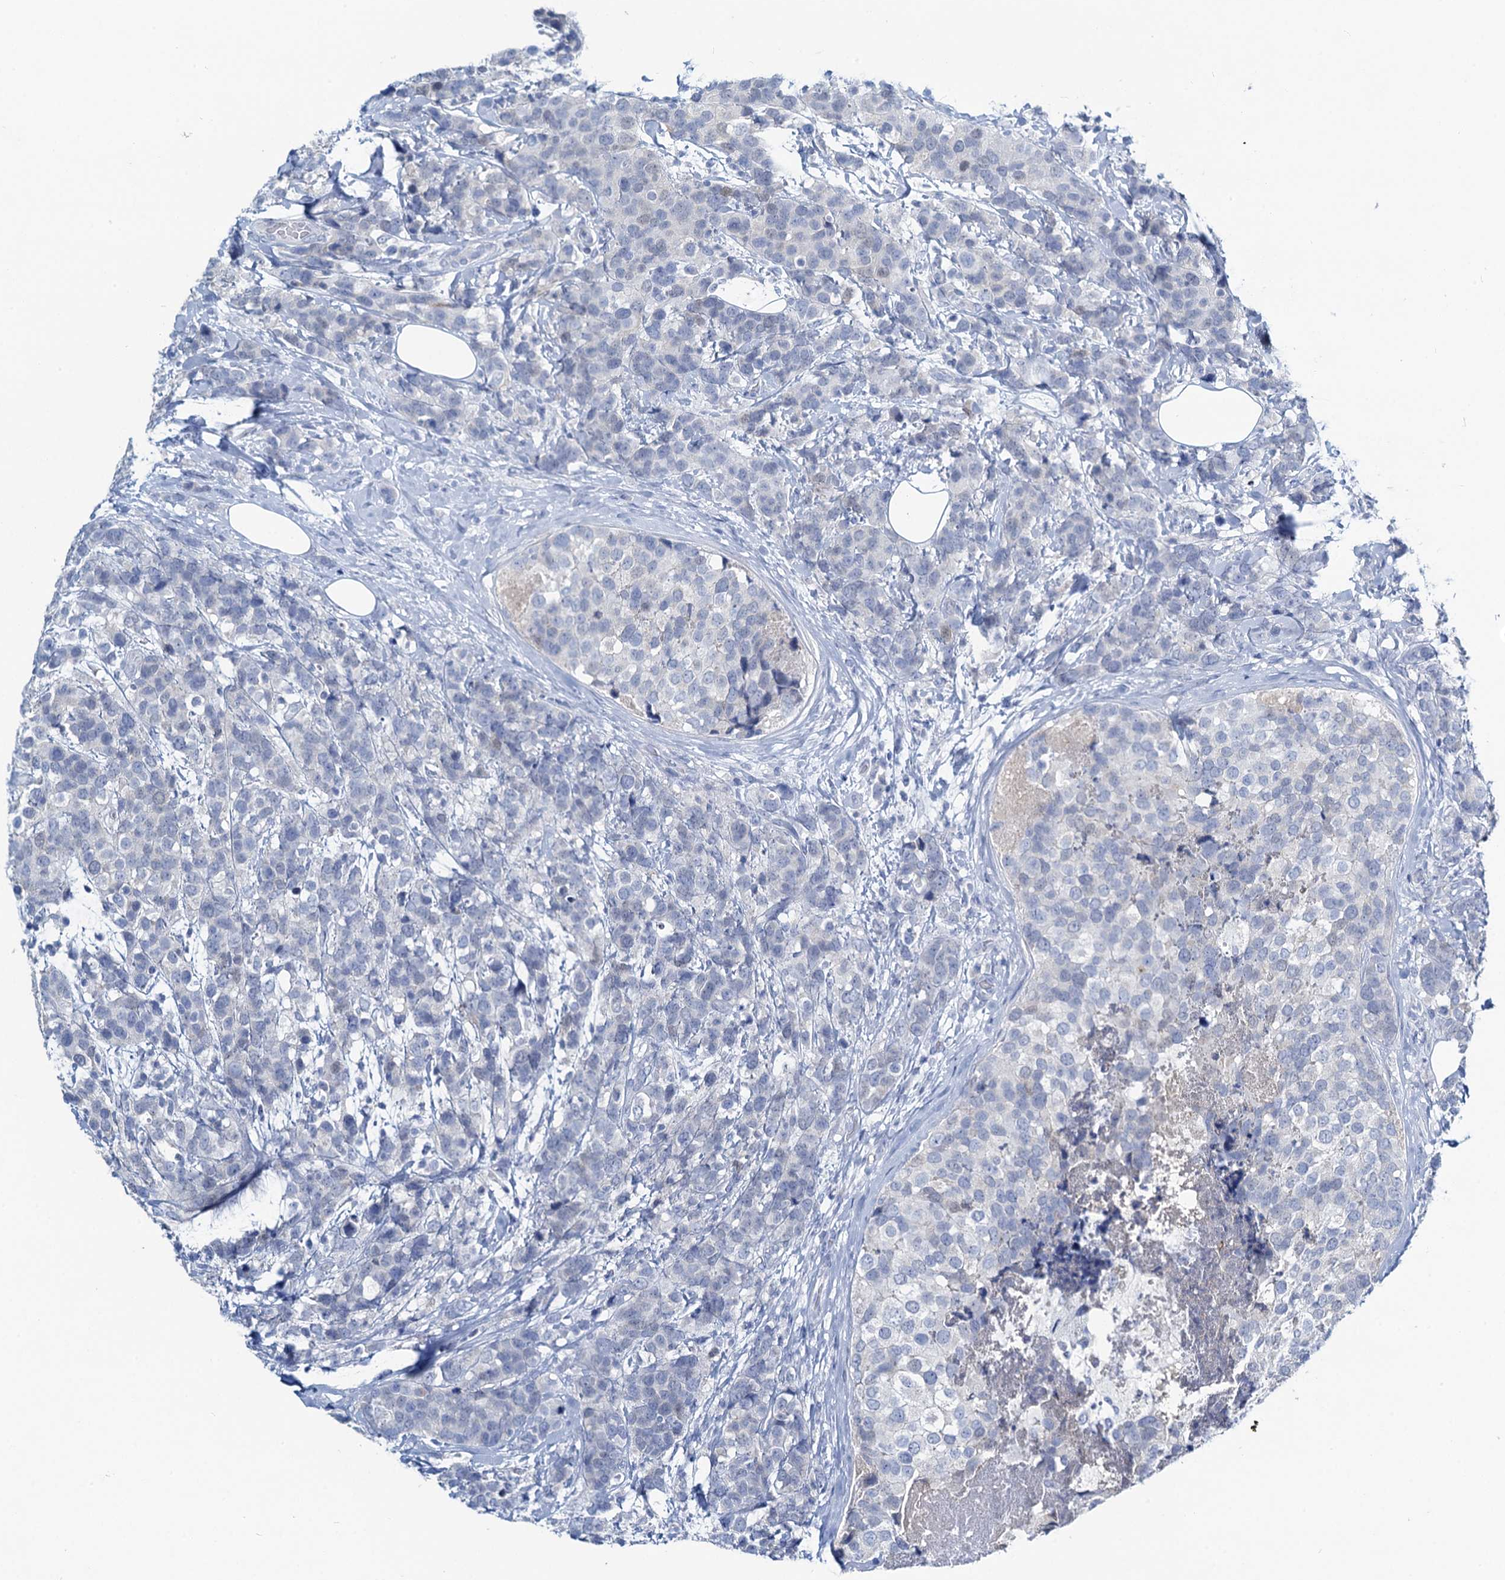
{"staining": {"intensity": "negative", "quantity": "none", "location": "none"}, "tissue": "breast cancer", "cell_type": "Tumor cells", "image_type": "cancer", "snomed": [{"axis": "morphology", "description": "Lobular carcinoma"}, {"axis": "topography", "description": "Breast"}], "caption": "A histopathology image of breast lobular carcinoma stained for a protein demonstrates no brown staining in tumor cells.", "gene": "TOX3", "patient": {"sex": "female", "age": 59}}